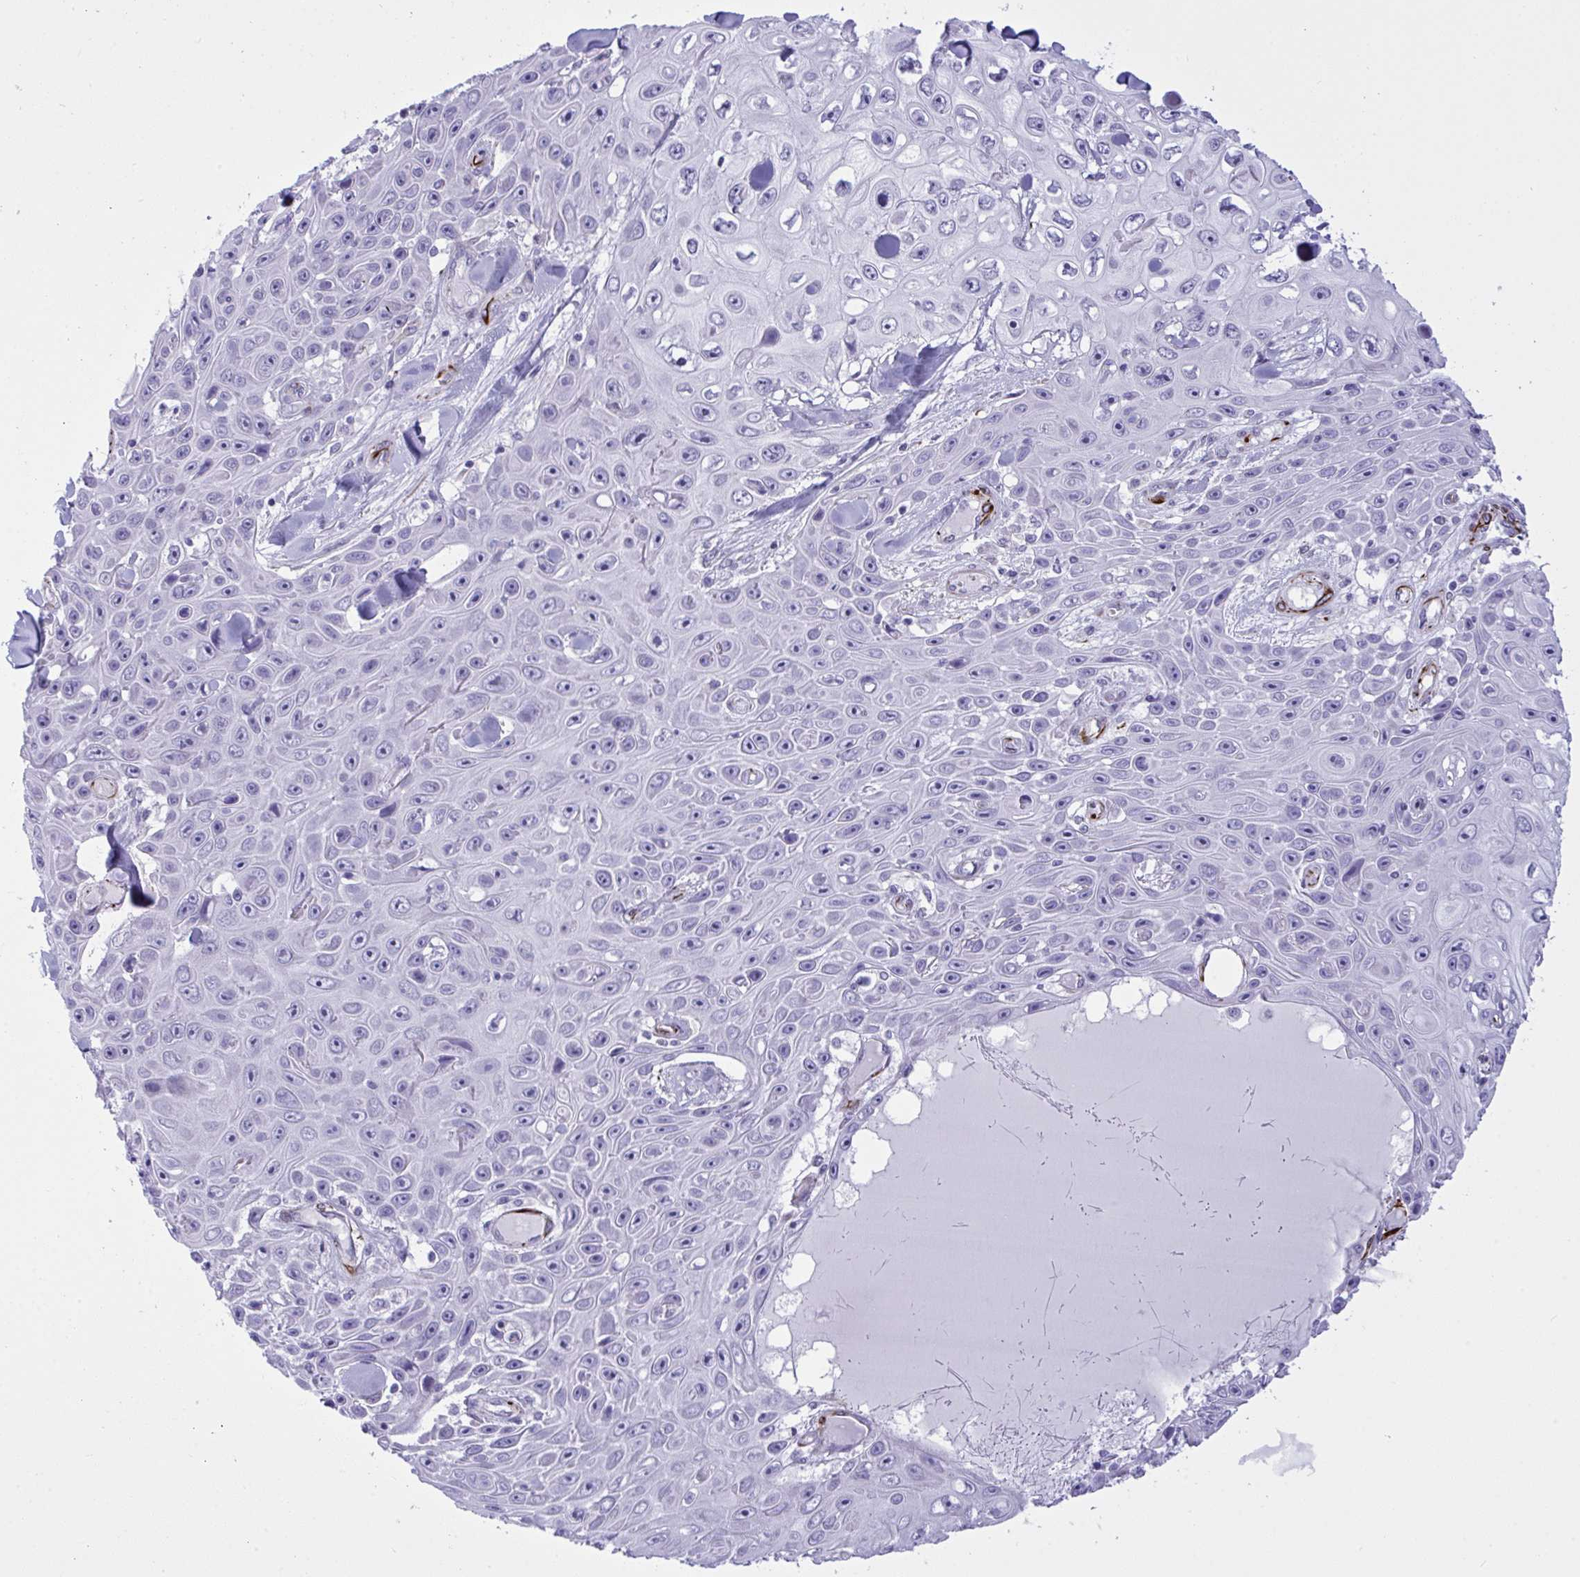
{"staining": {"intensity": "negative", "quantity": "none", "location": "none"}, "tissue": "skin cancer", "cell_type": "Tumor cells", "image_type": "cancer", "snomed": [{"axis": "morphology", "description": "Squamous cell carcinoma, NOS"}, {"axis": "topography", "description": "Skin"}], "caption": "DAB (3,3'-diaminobenzidine) immunohistochemical staining of skin squamous cell carcinoma displays no significant positivity in tumor cells.", "gene": "SLC35B1", "patient": {"sex": "male", "age": 82}}